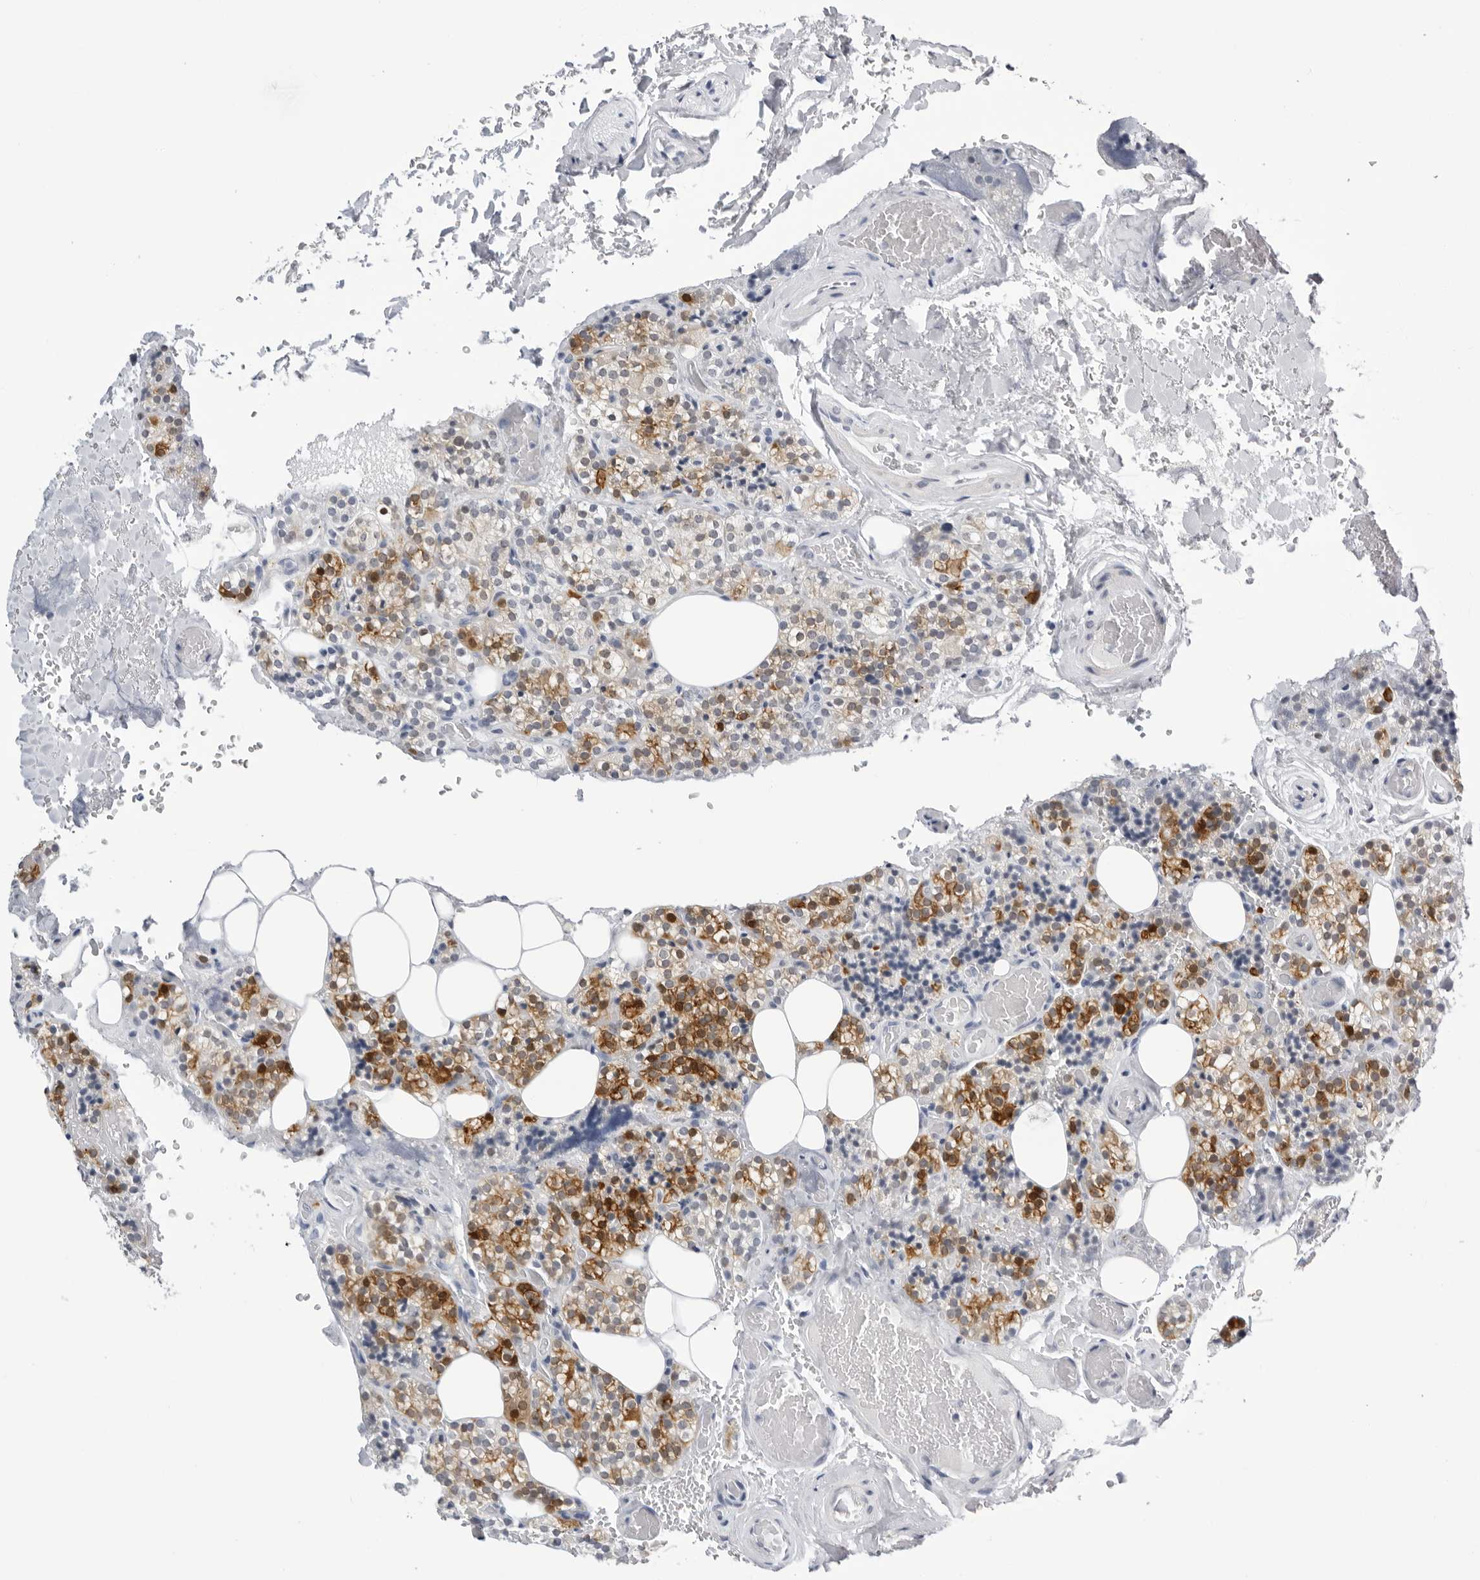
{"staining": {"intensity": "moderate", "quantity": "<25%", "location": "cytoplasmic/membranous,nuclear"}, "tissue": "parathyroid gland", "cell_type": "Glandular cells", "image_type": "normal", "snomed": [{"axis": "morphology", "description": "Normal tissue, NOS"}, {"axis": "topography", "description": "Parathyroid gland"}], "caption": "Parathyroid gland stained with a brown dye demonstrates moderate cytoplasmic/membranous,nuclear positive positivity in about <25% of glandular cells.", "gene": "ZNF502", "patient": {"sex": "male", "age": 87}}